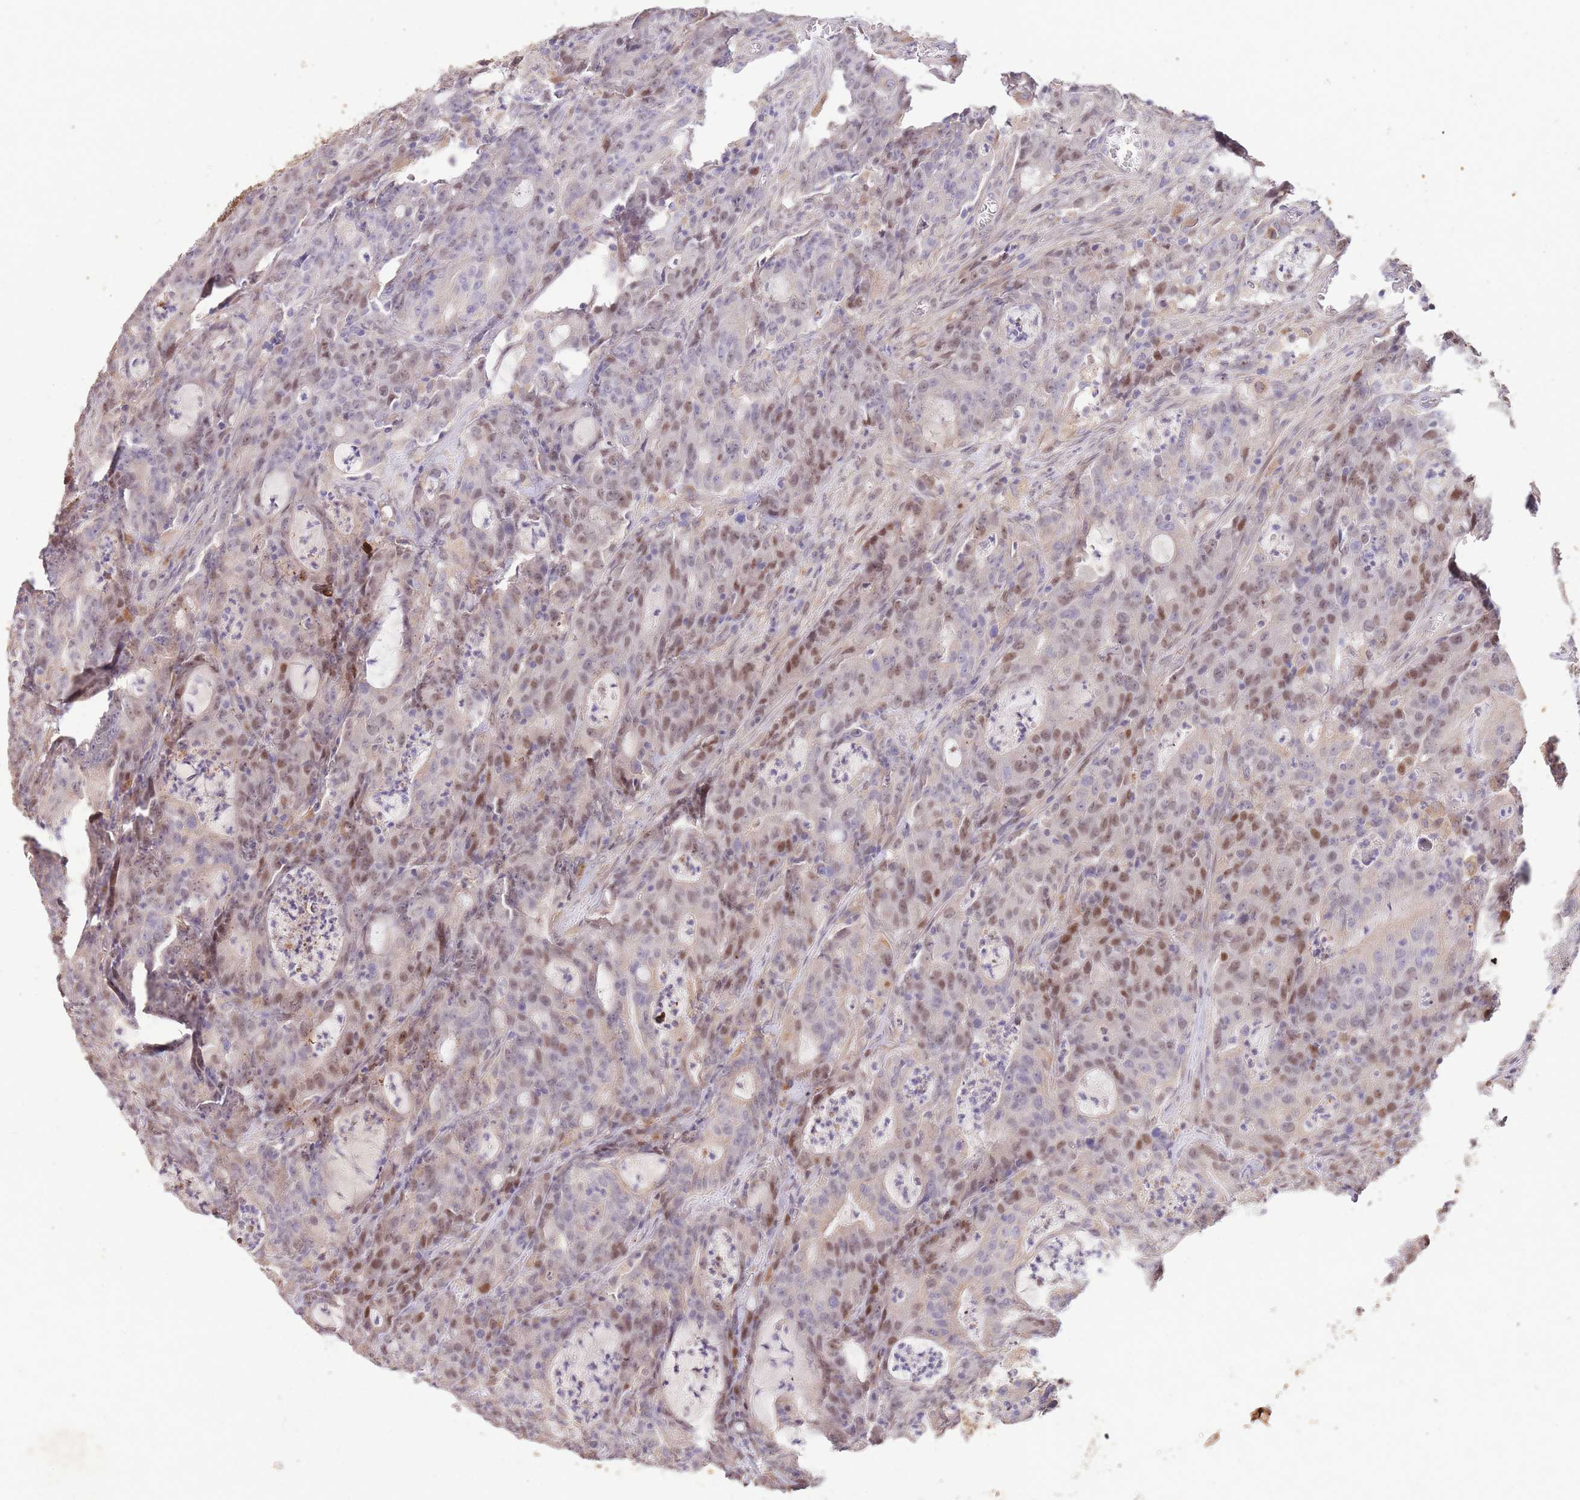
{"staining": {"intensity": "moderate", "quantity": "<25%", "location": "nuclear"}, "tissue": "colorectal cancer", "cell_type": "Tumor cells", "image_type": "cancer", "snomed": [{"axis": "morphology", "description": "Adenocarcinoma, NOS"}, {"axis": "topography", "description": "Colon"}], "caption": "DAB (3,3'-diaminobenzidine) immunohistochemical staining of human colorectal cancer demonstrates moderate nuclear protein positivity in about <25% of tumor cells.", "gene": "RGS14", "patient": {"sex": "male", "age": 83}}